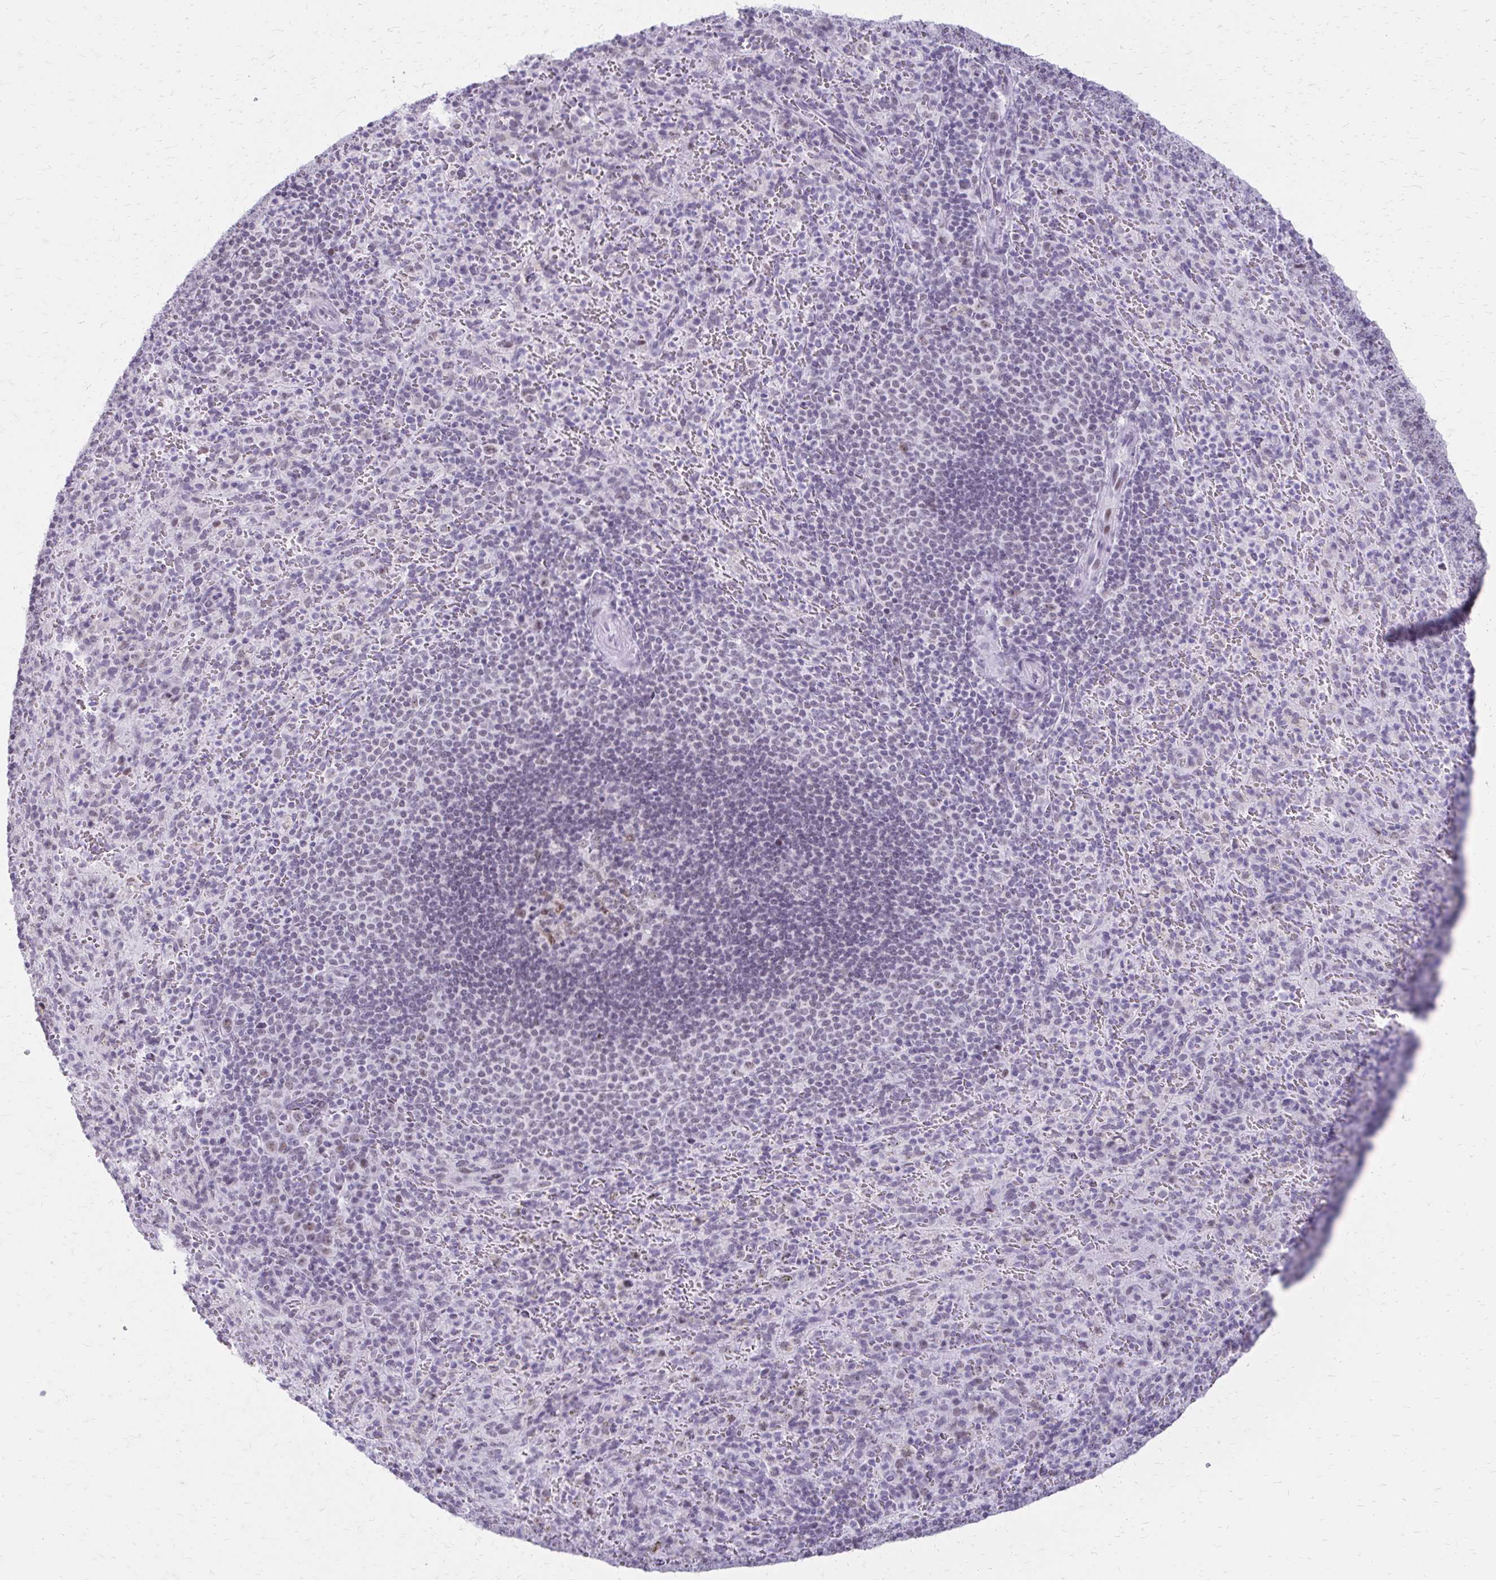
{"staining": {"intensity": "negative", "quantity": "none", "location": "none"}, "tissue": "spleen", "cell_type": "Cells in red pulp", "image_type": "normal", "snomed": [{"axis": "morphology", "description": "Normal tissue, NOS"}, {"axis": "topography", "description": "Spleen"}], "caption": "The immunohistochemistry (IHC) image has no significant positivity in cells in red pulp of spleen. (IHC, brightfield microscopy, high magnification).", "gene": "SS18", "patient": {"sex": "male", "age": 57}}